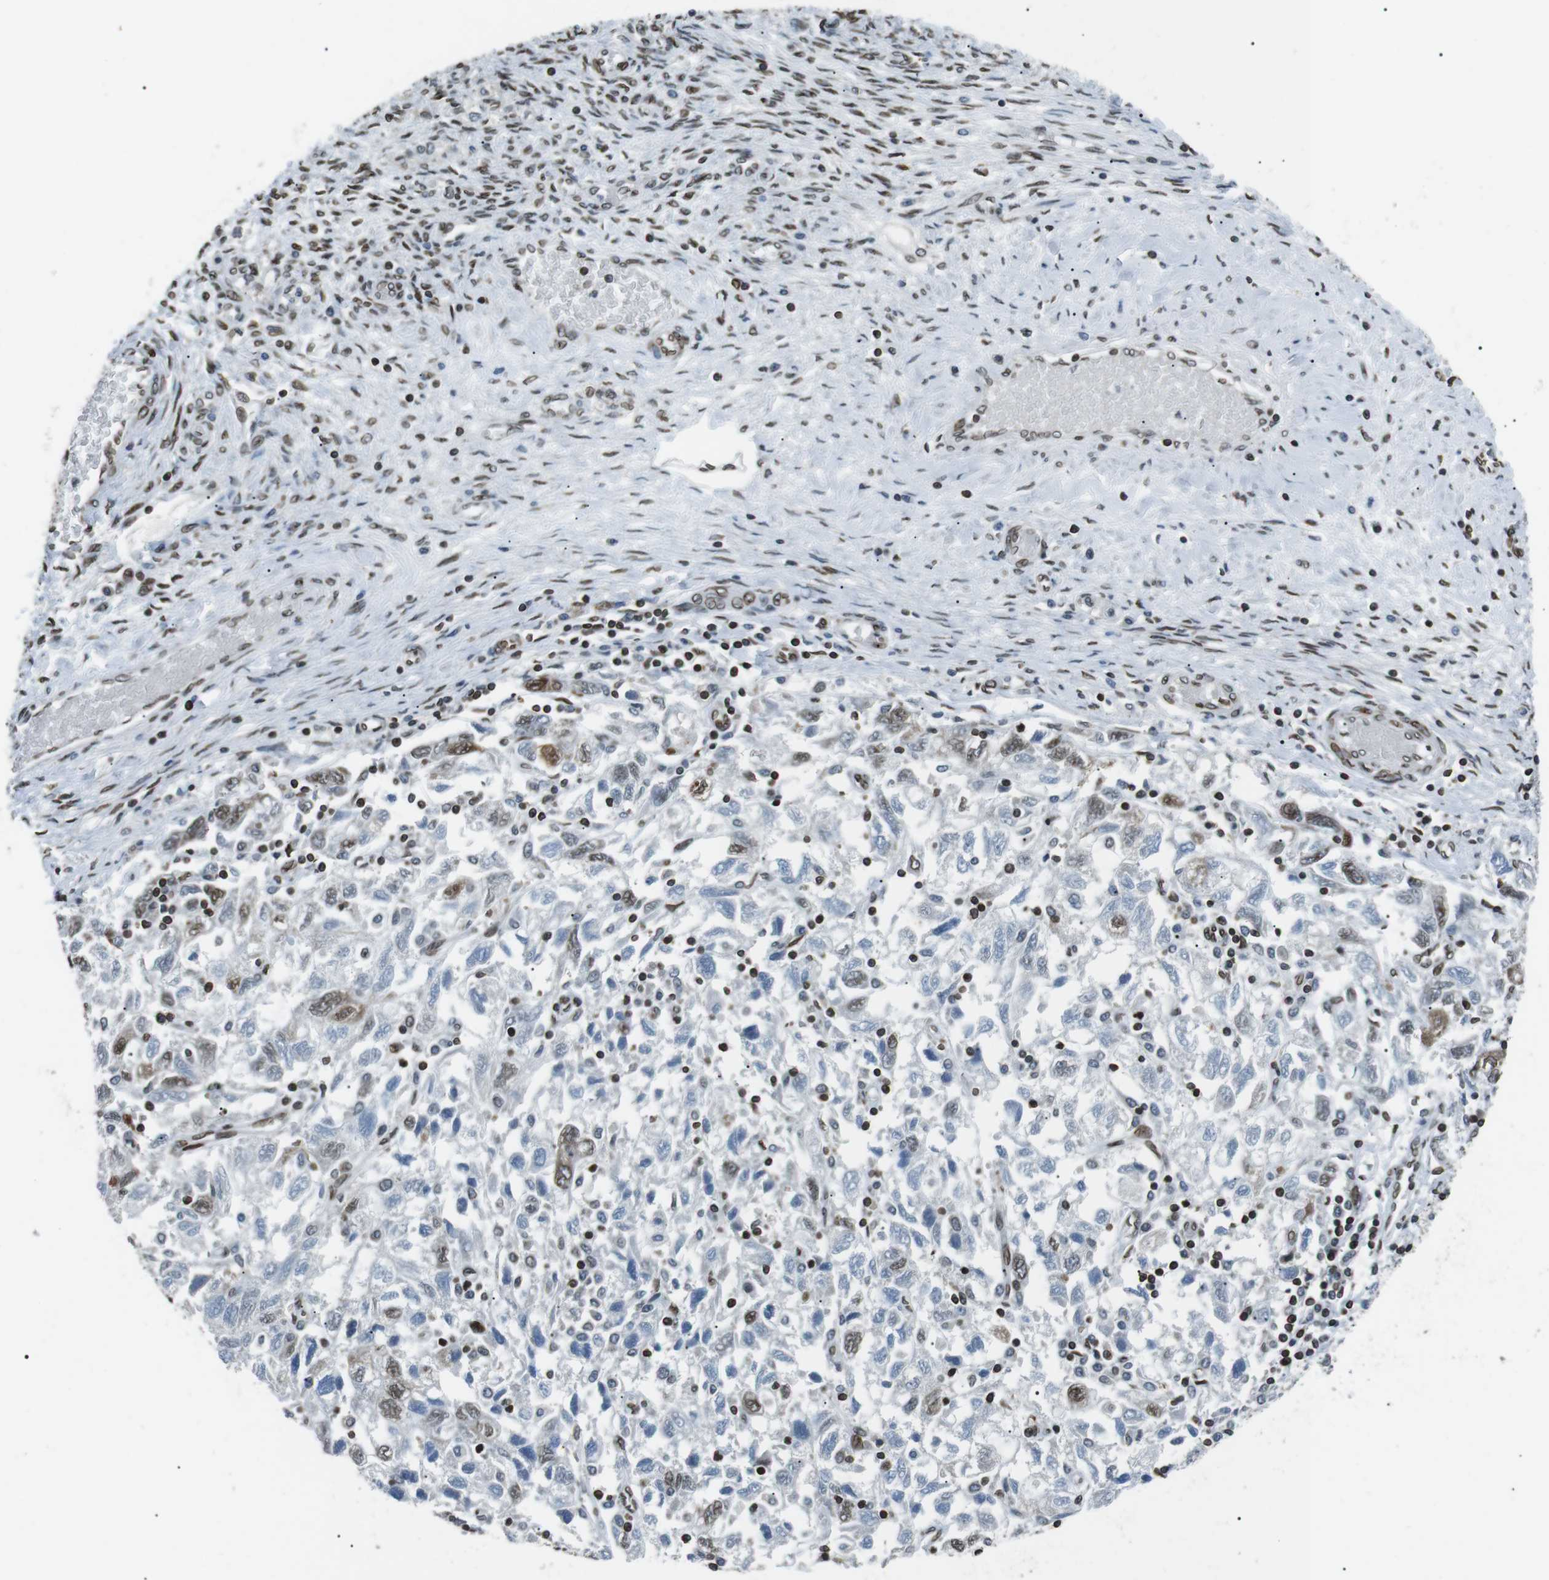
{"staining": {"intensity": "moderate", "quantity": "25%-75%", "location": "nuclear"}, "tissue": "ovarian cancer", "cell_type": "Tumor cells", "image_type": "cancer", "snomed": [{"axis": "morphology", "description": "Carcinoma, NOS"}, {"axis": "morphology", "description": "Cystadenocarcinoma, serous, NOS"}, {"axis": "topography", "description": "Ovary"}], "caption": "Moderate nuclear positivity for a protein is appreciated in approximately 25%-75% of tumor cells of ovarian cancer (carcinoma) using immunohistochemistry.", "gene": "TMX4", "patient": {"sex": "female", "age": 69}}